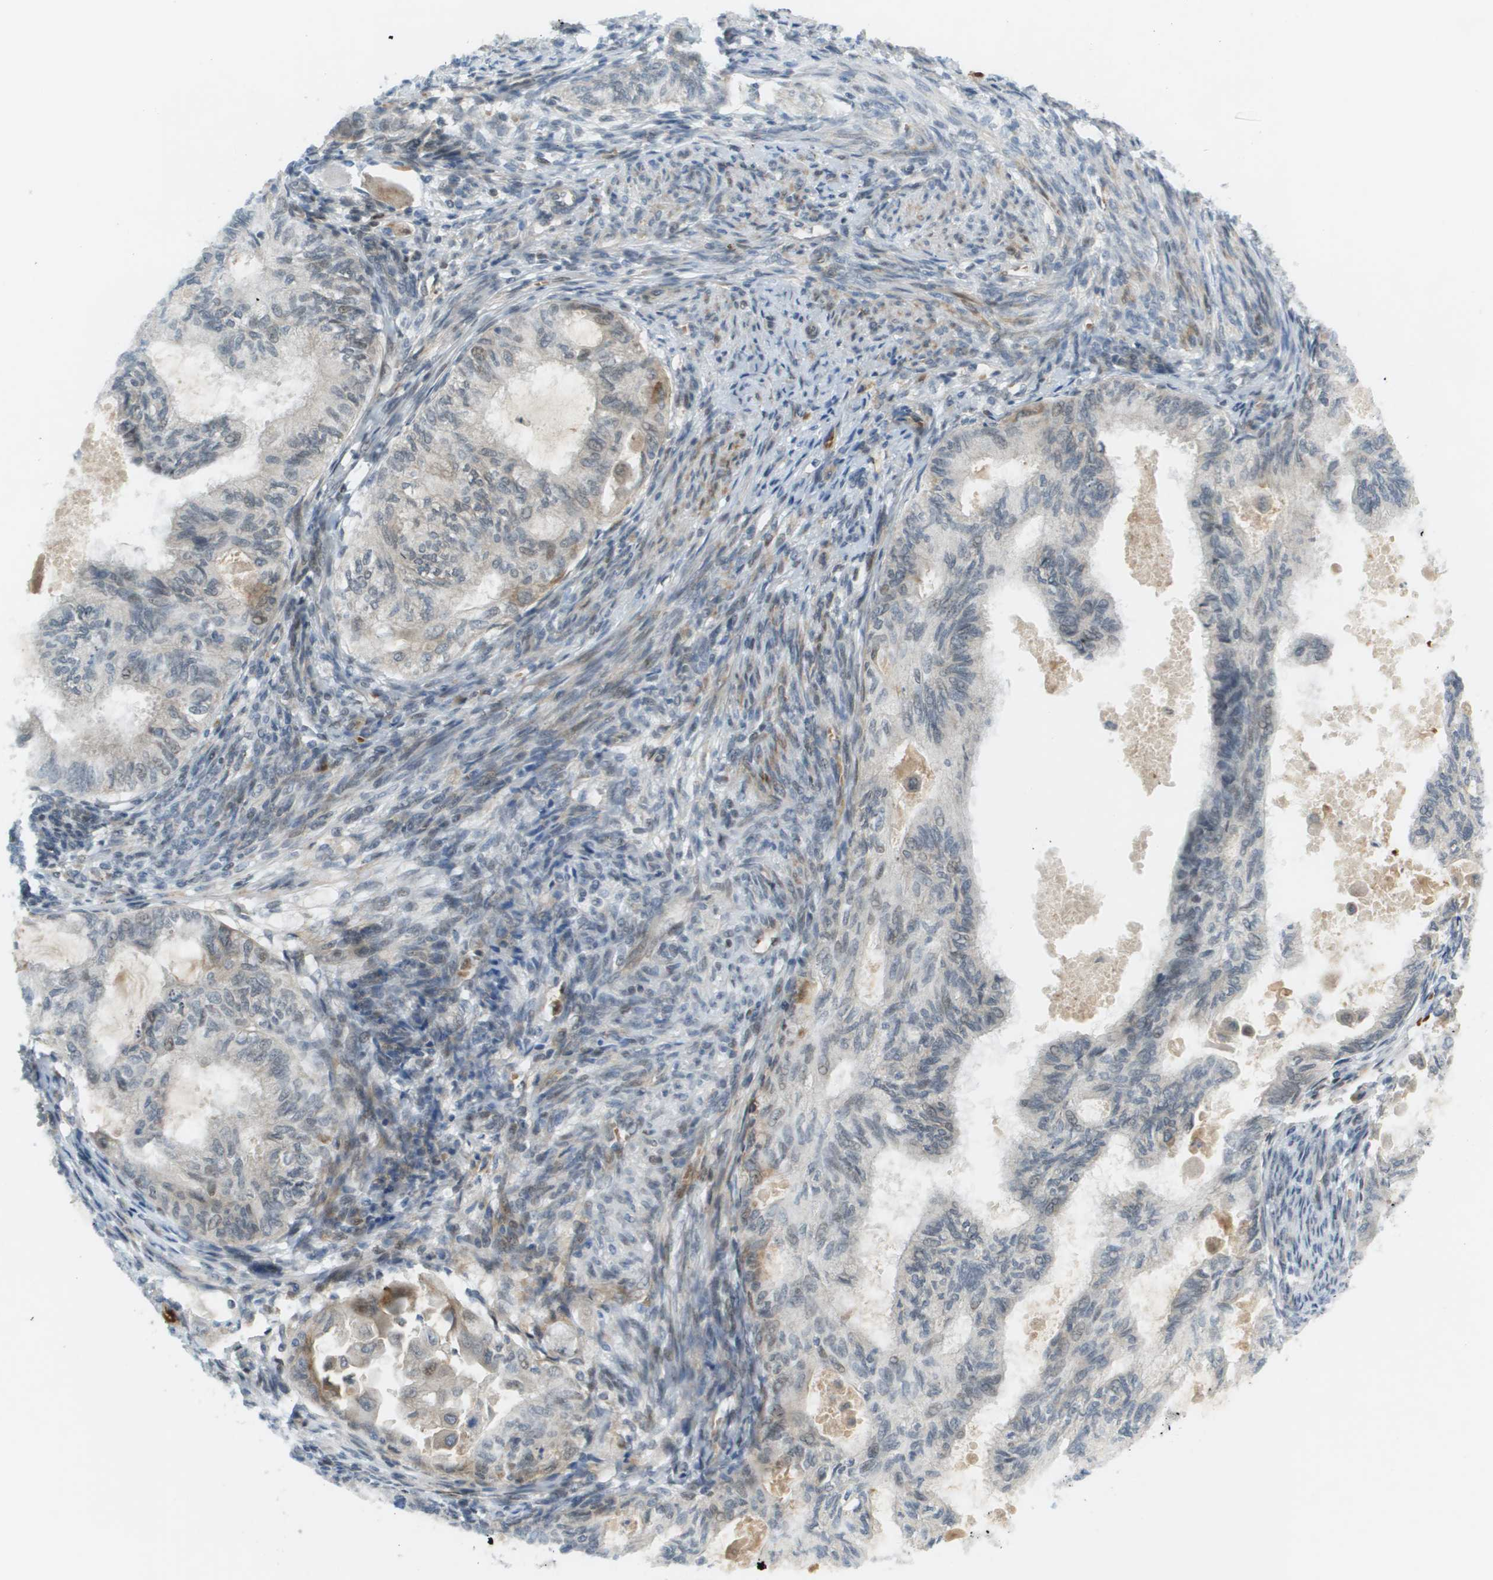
{"staining": {"intensity": "weak", "quantity": "<25%", "location": "nuclear"}, "tissue": "cervical cancer", "cell_type": "Tumor cells", "image_type": "cancer", "snomed": [{"axis": "morphology", "description": "Normal tissue, NOS"}, {"axis": "morphology", "description": "Adenocarcinoma, NOS"}, {"axis": "topography", "description": "Cervix"}, {"axis": "topography", "description": "Endometrium"}], "caption": "Immunohistochemistry (IHC) photomicrograph of neoplastic tissue: human cervical cancer (adenocarcinoma) stained with DAB exhibits no significant protein staining in tumor cells. (DAB immunohistochemistry (IHC) with hematoxylin counter stain).", "gene": "CACNB4", "patient": {"sex": "female", "age": 86}}